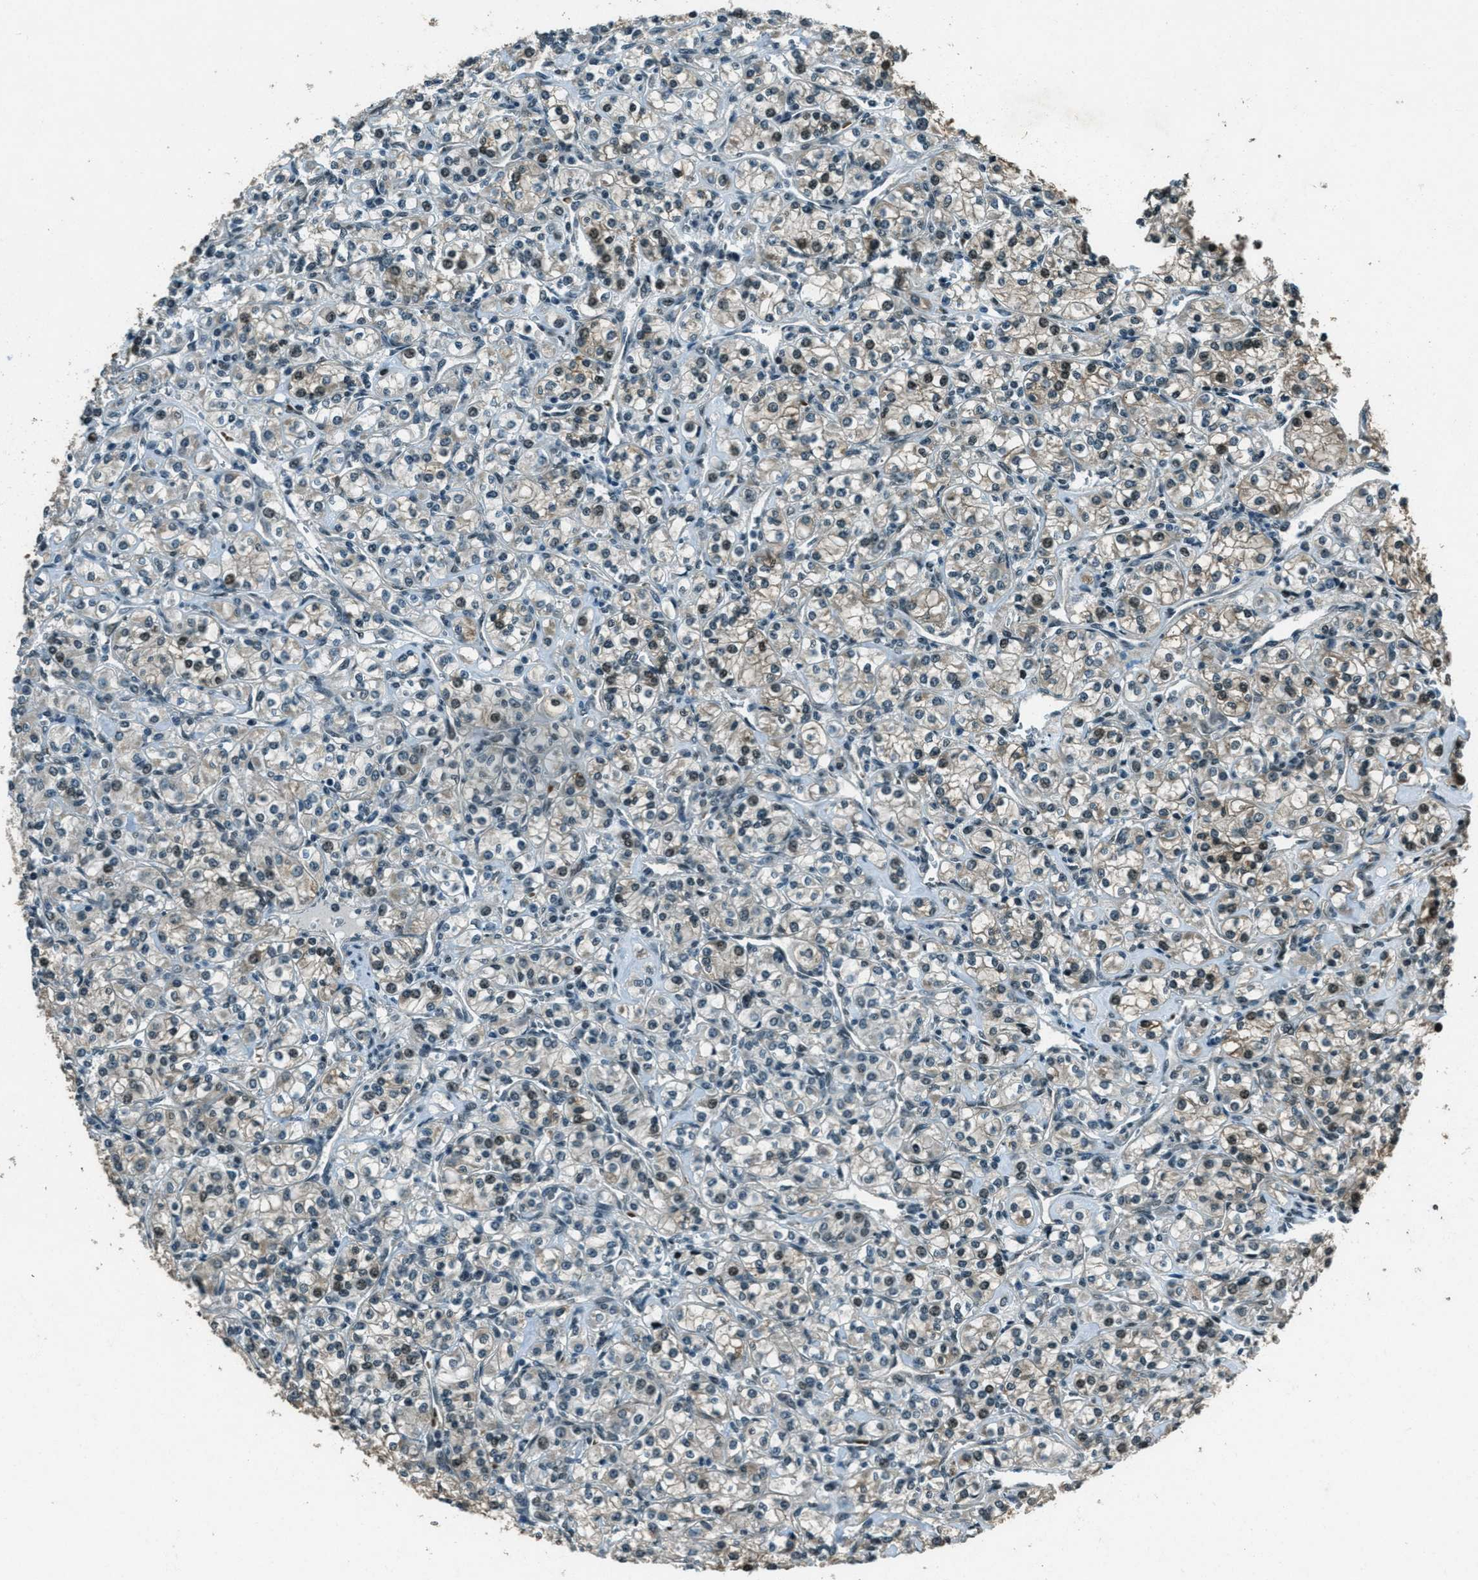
{"staining": {"intensity": "weak", "quantity": "25%-75%", "location": "cytoplasmic/membranous"}, "tissue": "renal cancer", "cell_type": "Tumor cells", "image_type": "cancer", "snomed": [{"axis": "morphology", "description": "Adenocarcinoma, NOS"}, {"axis": "topography", "description": "Kidney"}], "caption": "A micrograph showing weak cytoplasmic/membranous staining in about 25%-75% of tumor cells in renal adenocarcinoma, as visualized by brown immunohistochemical staining.", "gene": "TARDBP", "patient": {"sex": "male", "age": 77}}